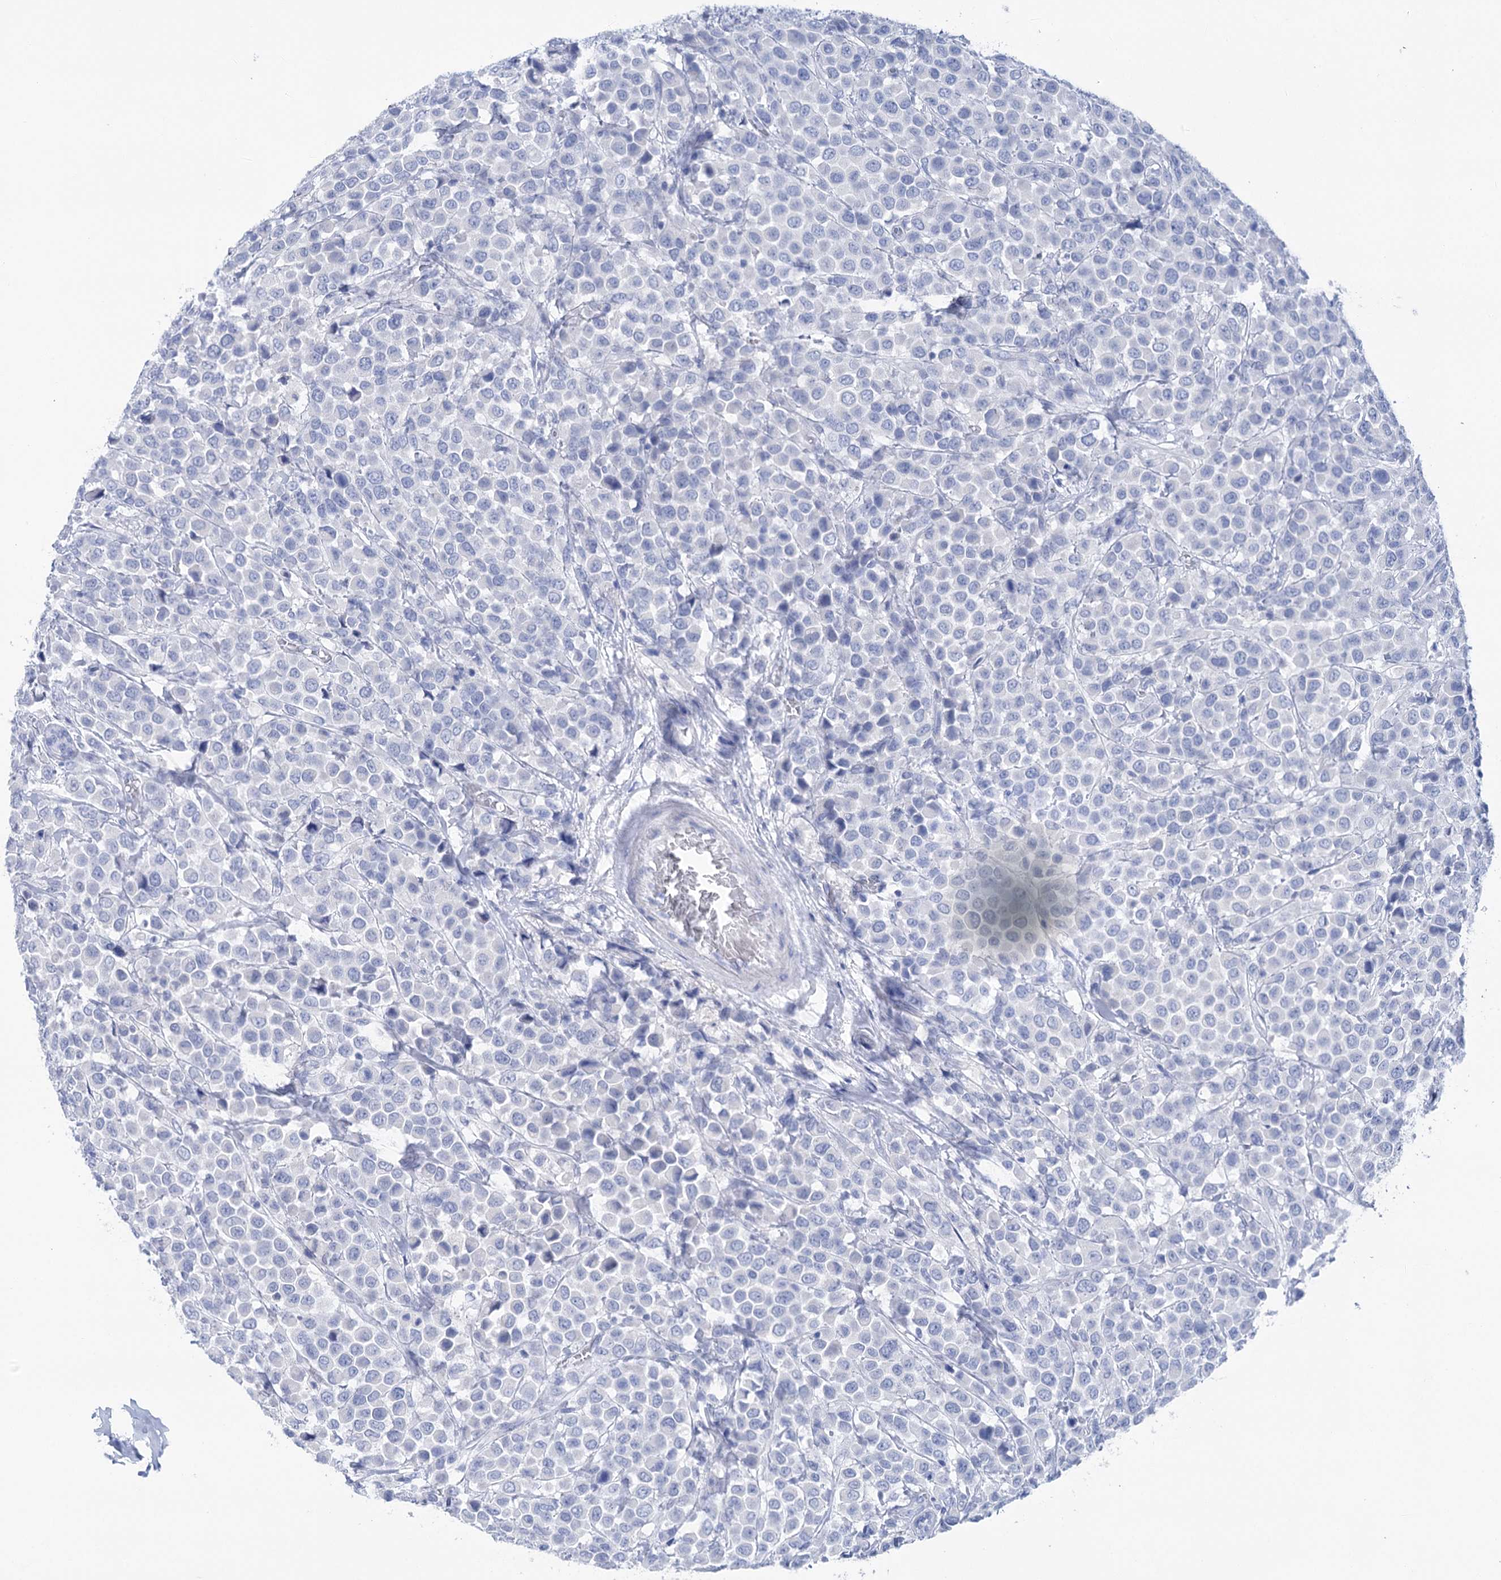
{"staining": {"intensity": "negative", "quantity": "none", "location": "none"}, "tissue": "breast cancer", "cell_type": "Tumor cells", "image_type": "cancer", "snomed": [{"axis": "morphology", "description": "Duct carcinoma"}, {"axis": "topography", "description": "Breast"}], "caption": "Breast cancer (invasive ductal carcinoma) stained for a protein using immunohistochemistry (IHC) demonstrates no positivity tumor cells.", "gene": "LALBA", "patient": {"sex": "female", "age": 61}}